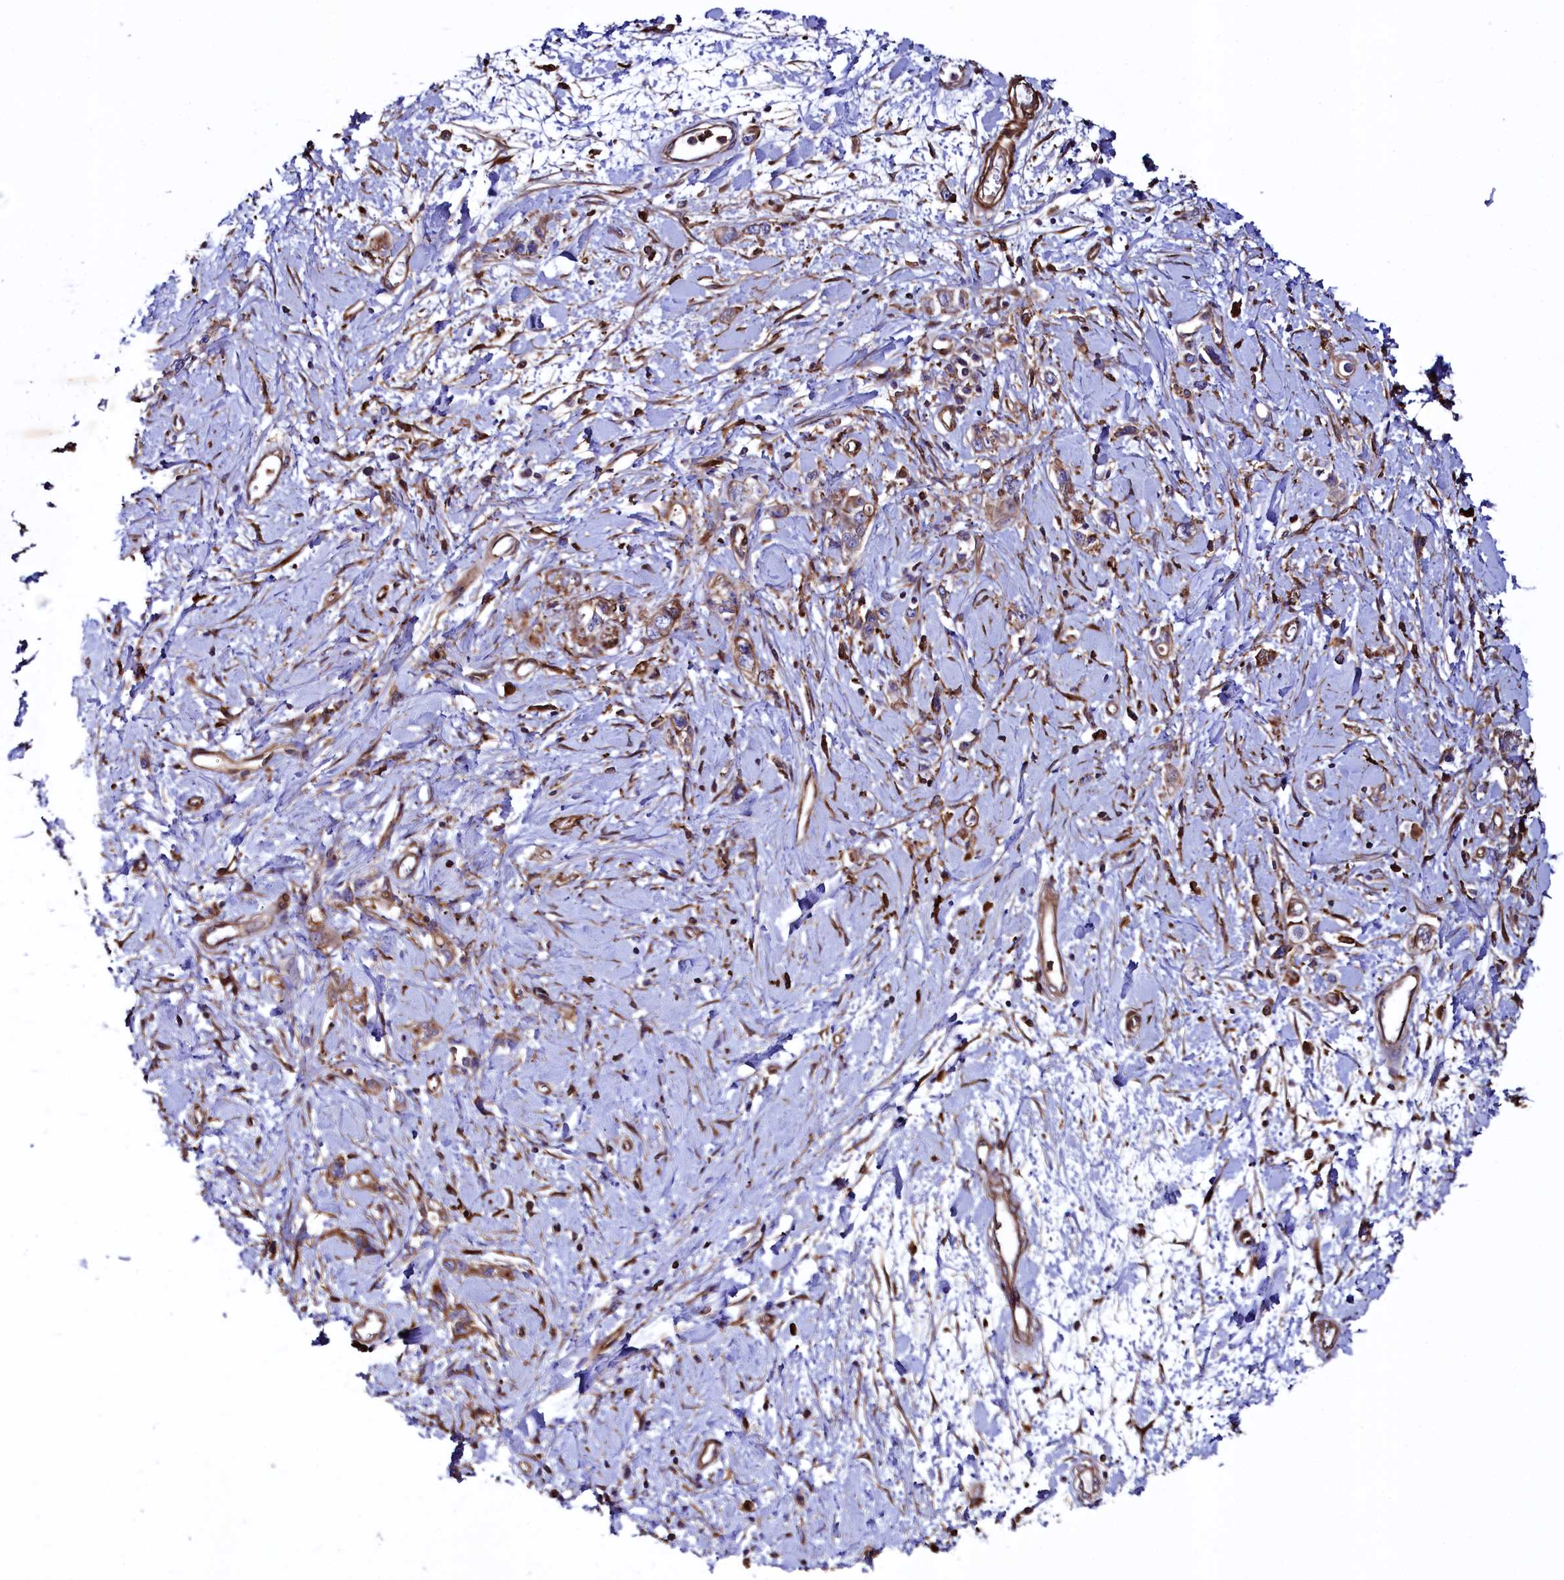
{"staining": {"intensity": "moderate", "quantity": ">75%", "location": "cytoplasmic/membranous"}, "tissue": "stomach cancer", "cell_type": "Tumor cells", "image_type": "cancer", "snomed": [{"axis": "morphology", "description": "Adenocarcinoma, NOS"}, {"axis": "topography", "description": "Stomach"}], "caption": "DAB immunohistochemical staining of human stomach adenocarcinoma shows moderate cytoplasmic/membranous protein expression in about >75% of tumor cells.", "gene": "STAMBPL1", "patient": {"sex": "female", "age": 76}}